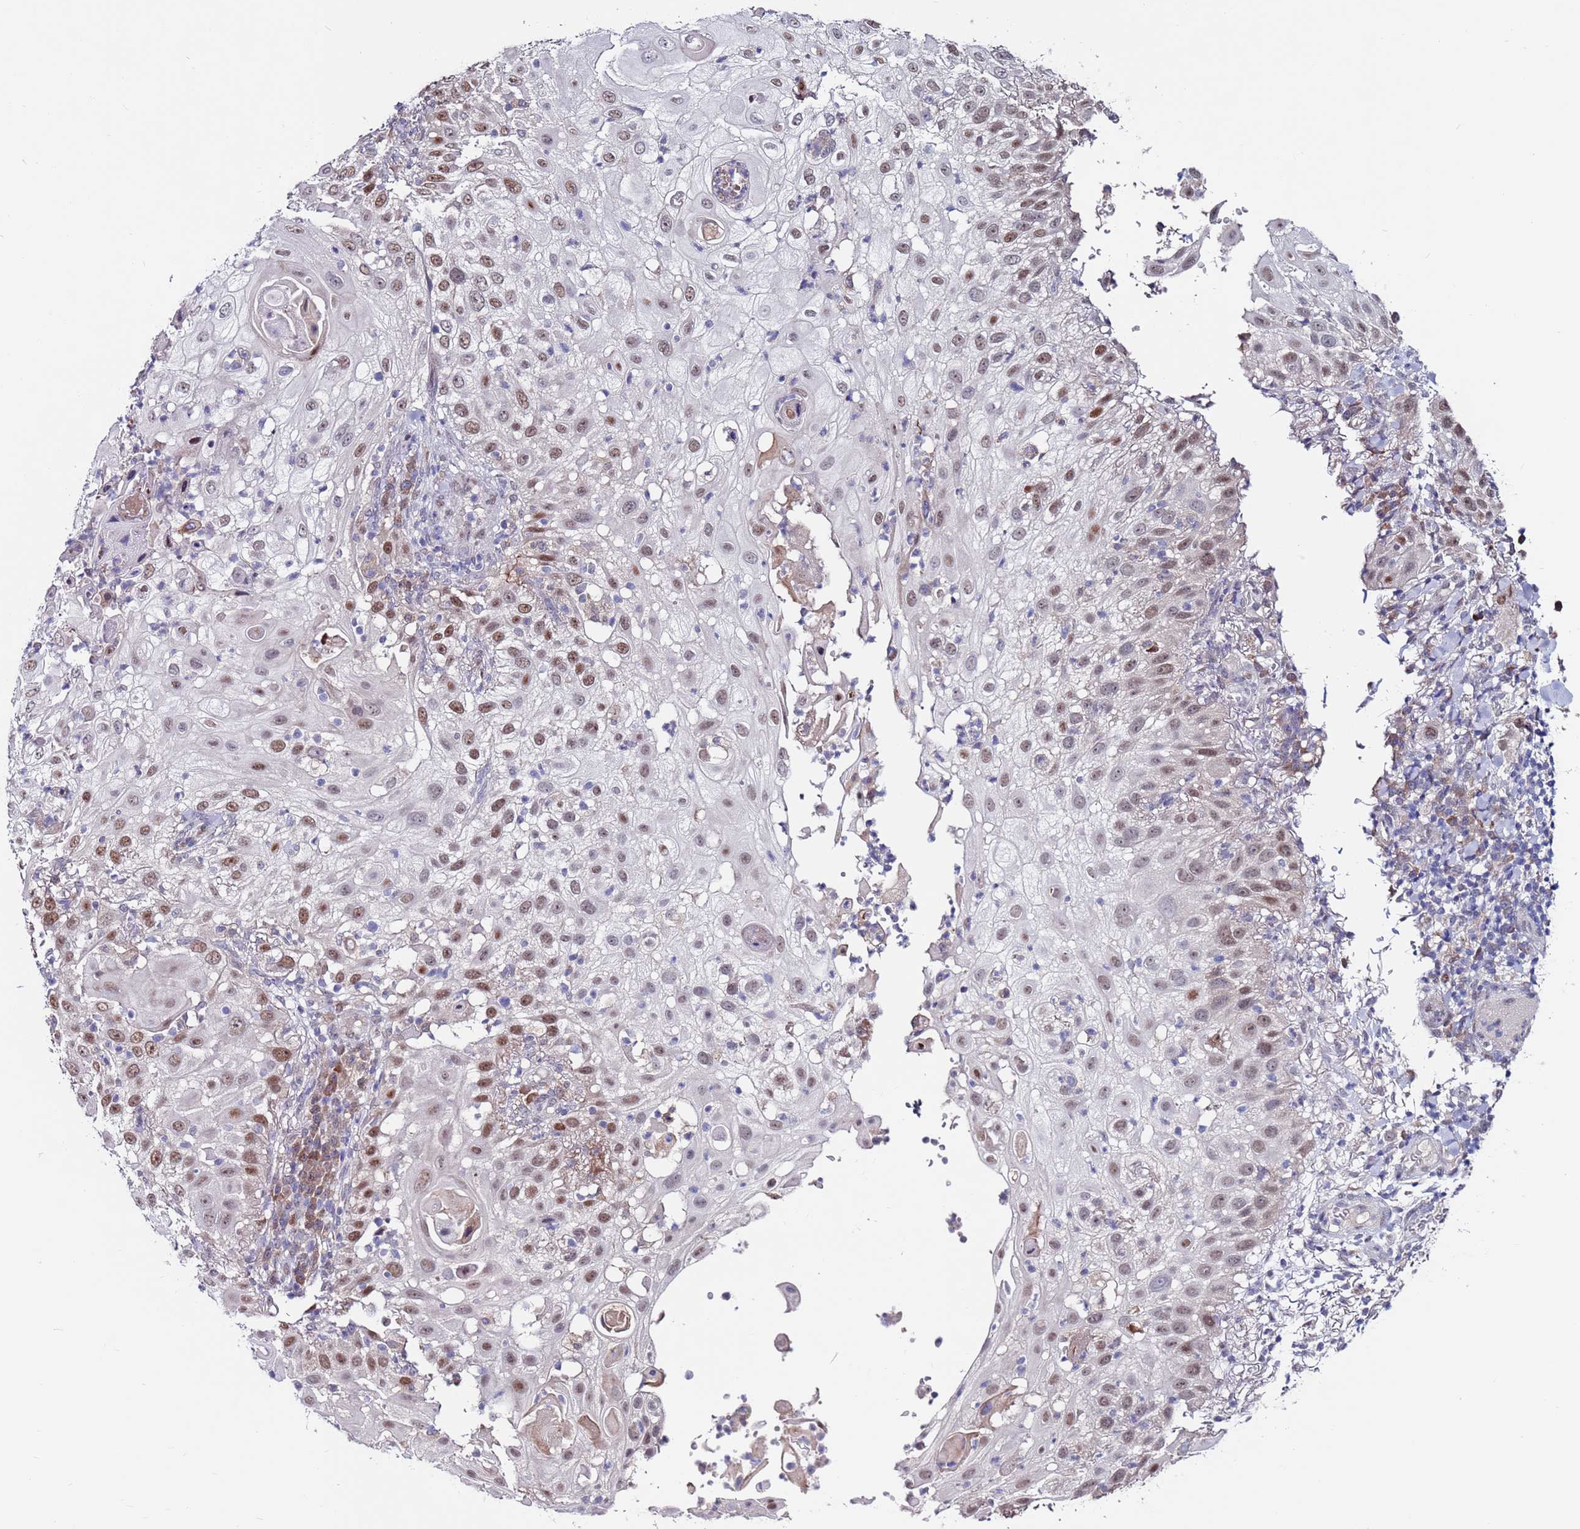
{"staining": {"intensity": "weak", "quantity": ">75%", "location": "nuclear"}, "tissue": "skin cancer", "cell_type": "Tumor cells", "image_type": "cancer", "snomed": [{"axis": "morphology", "description": "Squamous cell carcinoma, NOS"}, {"axis": "topography", "description": "Skin"}], "caption": "IHC of skin cancer demonstrates low levels of weak nuclear positivity in approximately >75% of tumor cells.", "gene": "FBXO27", "patient": {"sex": "female", "age": 44}}